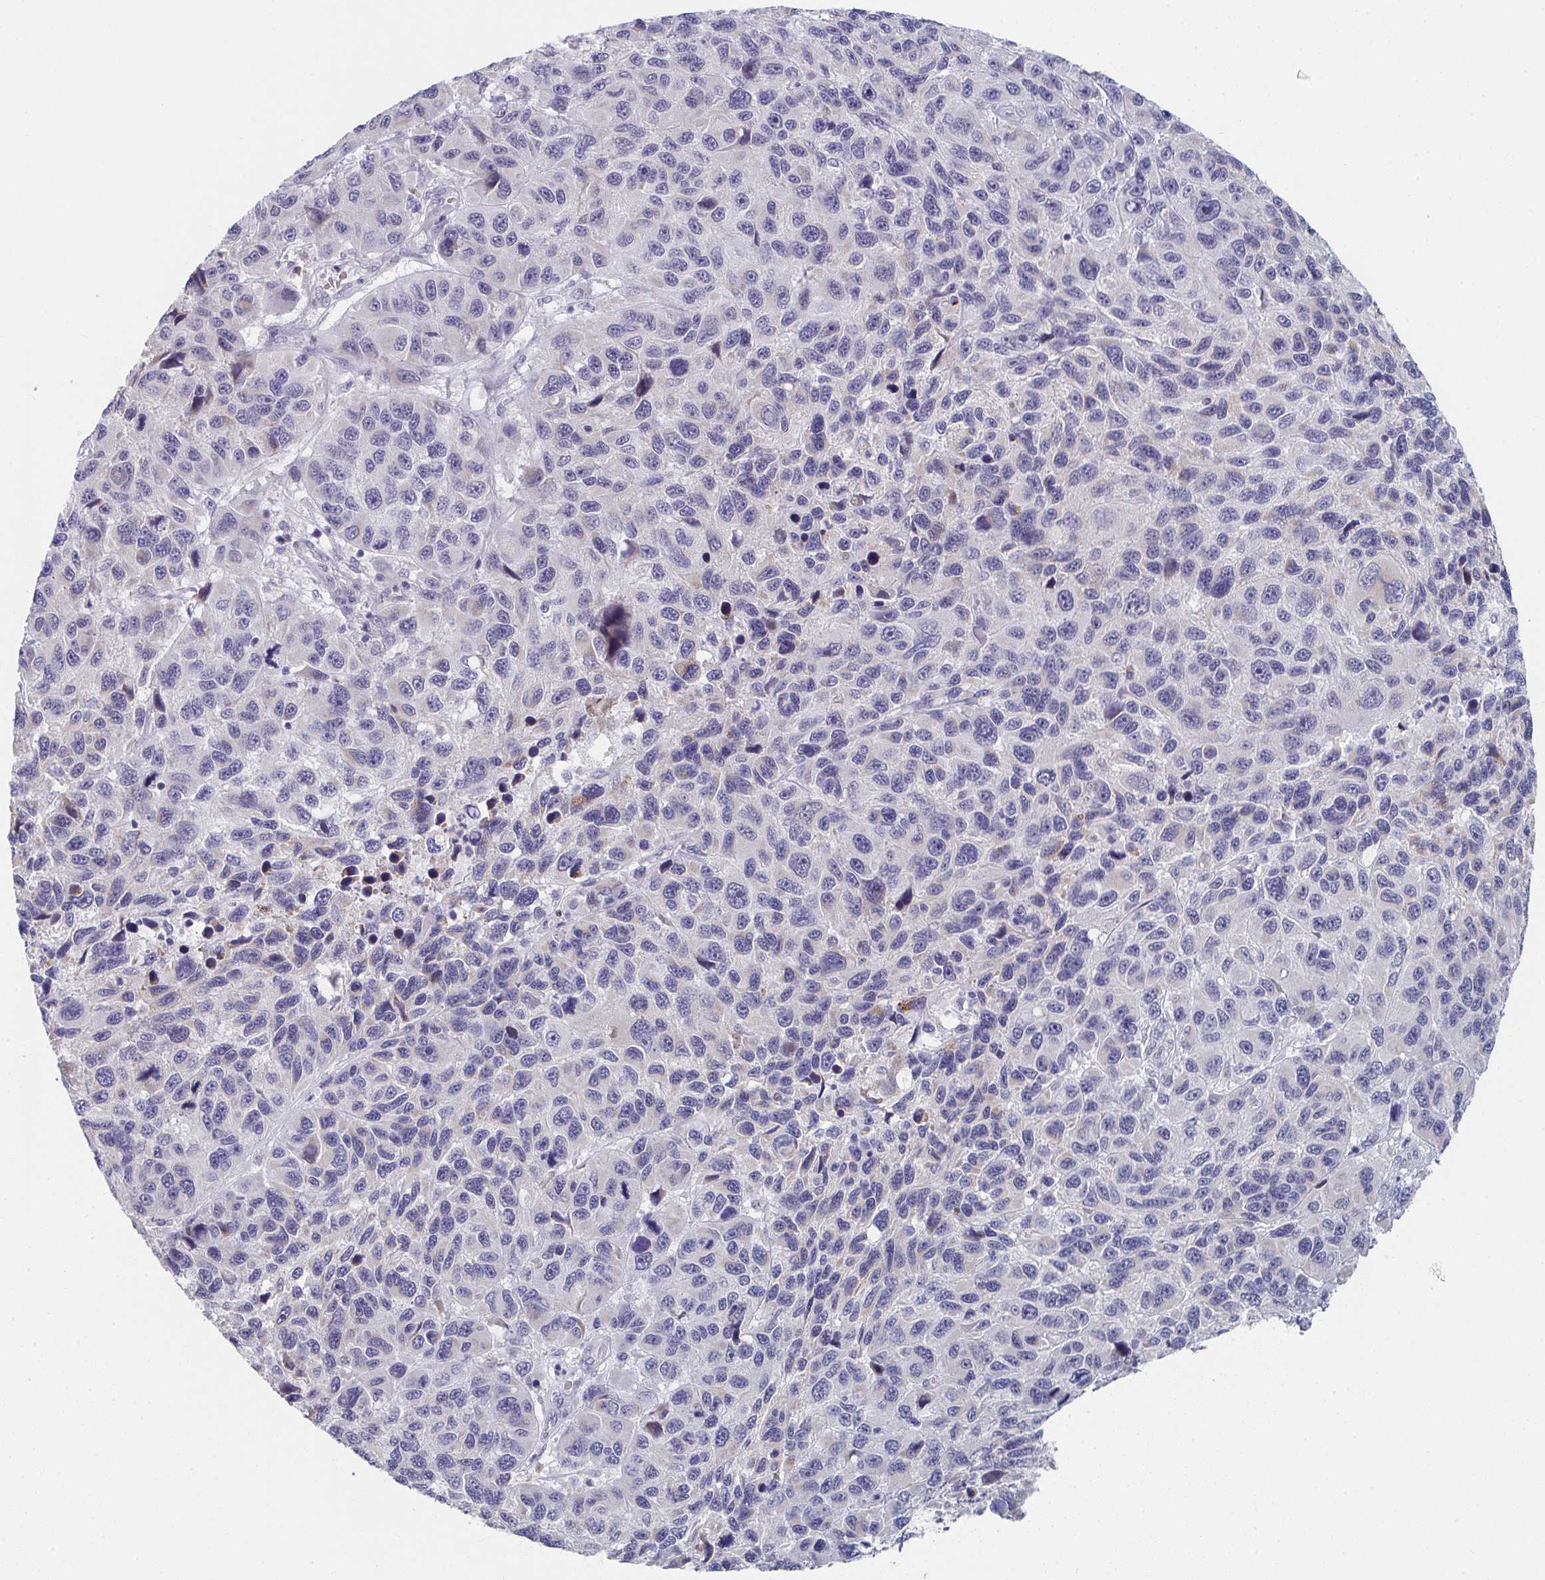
{"staining": {"intensity": "negative", "quantity": "none", "location": "none"}, "tissue": "melanoma", "cell_type": "Tumor cells", "image_type": "cancer", "snomed": [{"axis": "morphology", "description": "Malignant melanoma, NOS"}, {"axis": "topography", "description": "Skin"}], "caption": "This is an immunohistochemistry (IHC) photomicrograph of human malignant melanoma. There is no staining in tumor cells.", "gene": "VWDE", "patient": {"sex": "male", "age": 53}}